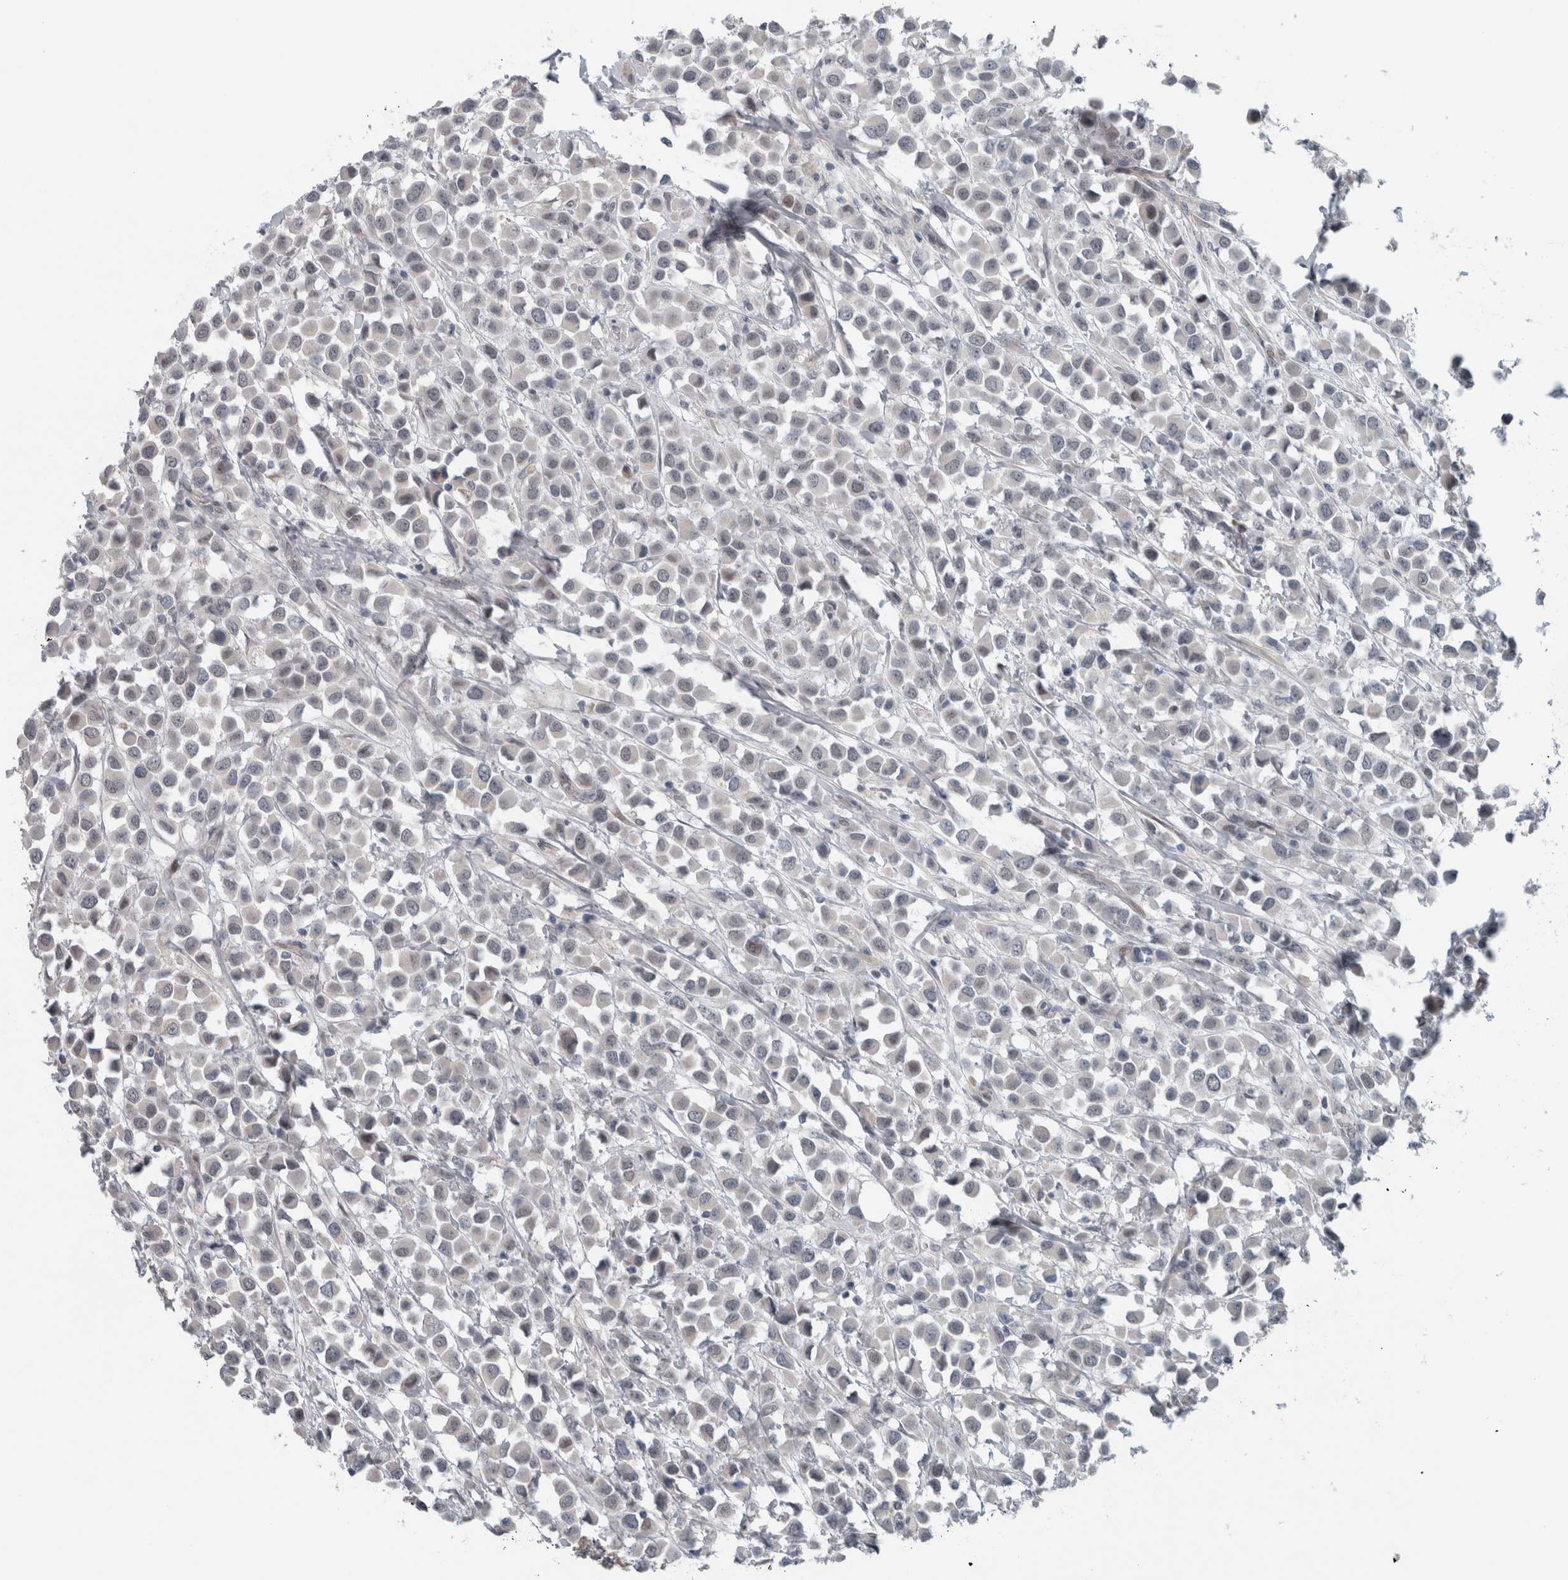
{"staining": {"intensity": "negative", "quantity": "none", "location": "none"}, "tissue": "breast cancer", "cell_type": "Tumor cells", "image_type": "cancer", "snomed": [{"axis": "morphology", "description": "Duct carcinoma"}, {"axis": "topography", "description": "Breast"}], "caption": "Breast cancer (infiltrating ductal carcinoma) stained for a protein using immunohistochemistry demonstrates no staining tumor cells.", "gene": "GBA2", "patient": {"sex": "female", "age": 61}}